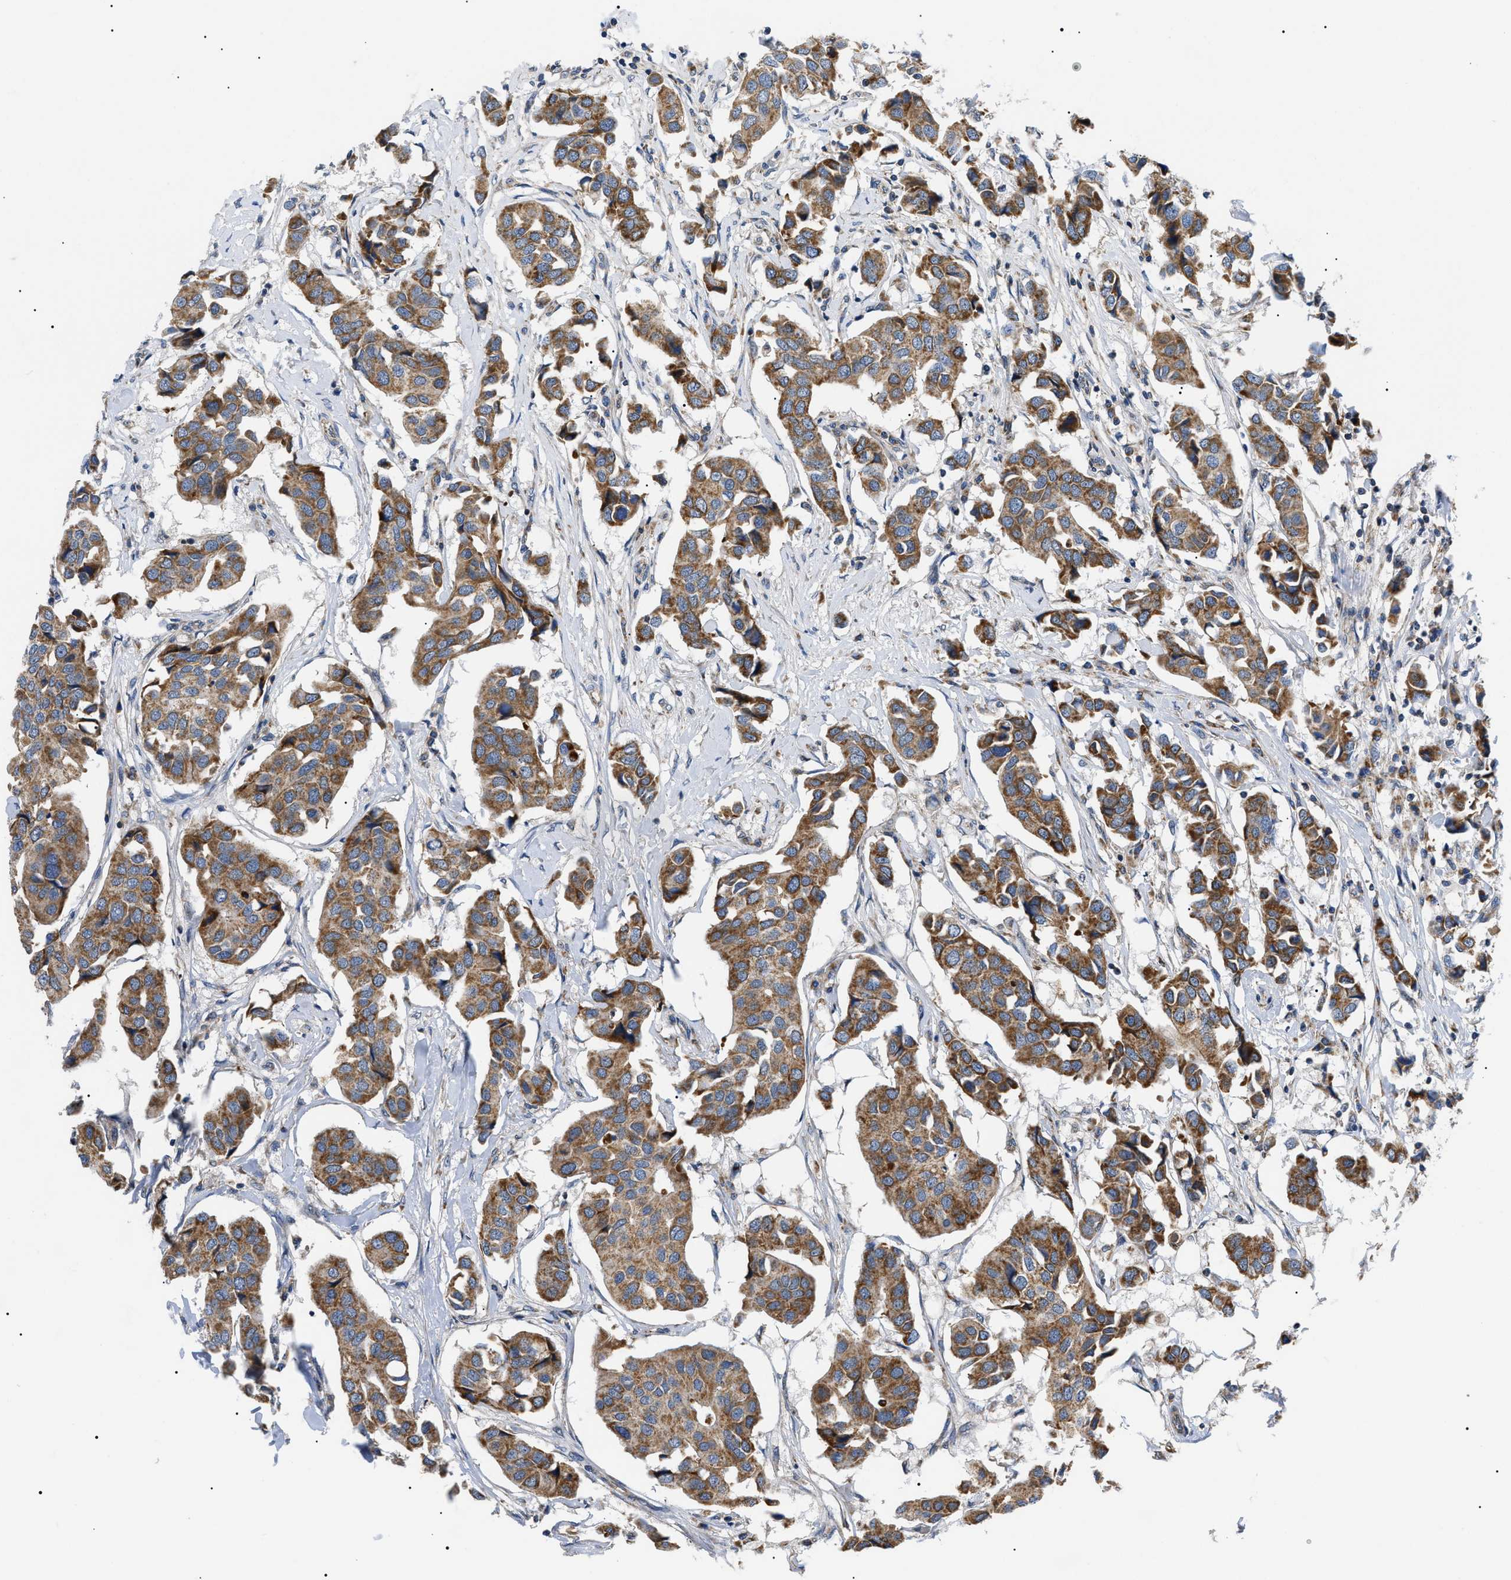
{"staining": {"intensity": "moderate", "quantity": ">75%", "location": "cytoplasmic/membranous"}, "tissue": "breast cancer", "cell_type": "Tumor cells", "image_type": "cancer", "snomed": [{"axis": "morphology", "description": "Duct carcinoma"}, {"axis": "topography", "description": "Breast"}], "caption": "Immunohistochemistry (IHC) histopathology image of breast cancer (intraductal carcinoma) stained for a protein (brown), which displays medium levels of moderate cytoplasmic/membranous staining in approximately >75% of tumor cells.", "gene": "TOMM6", "patient": {"sex": "female", "age": 80}}